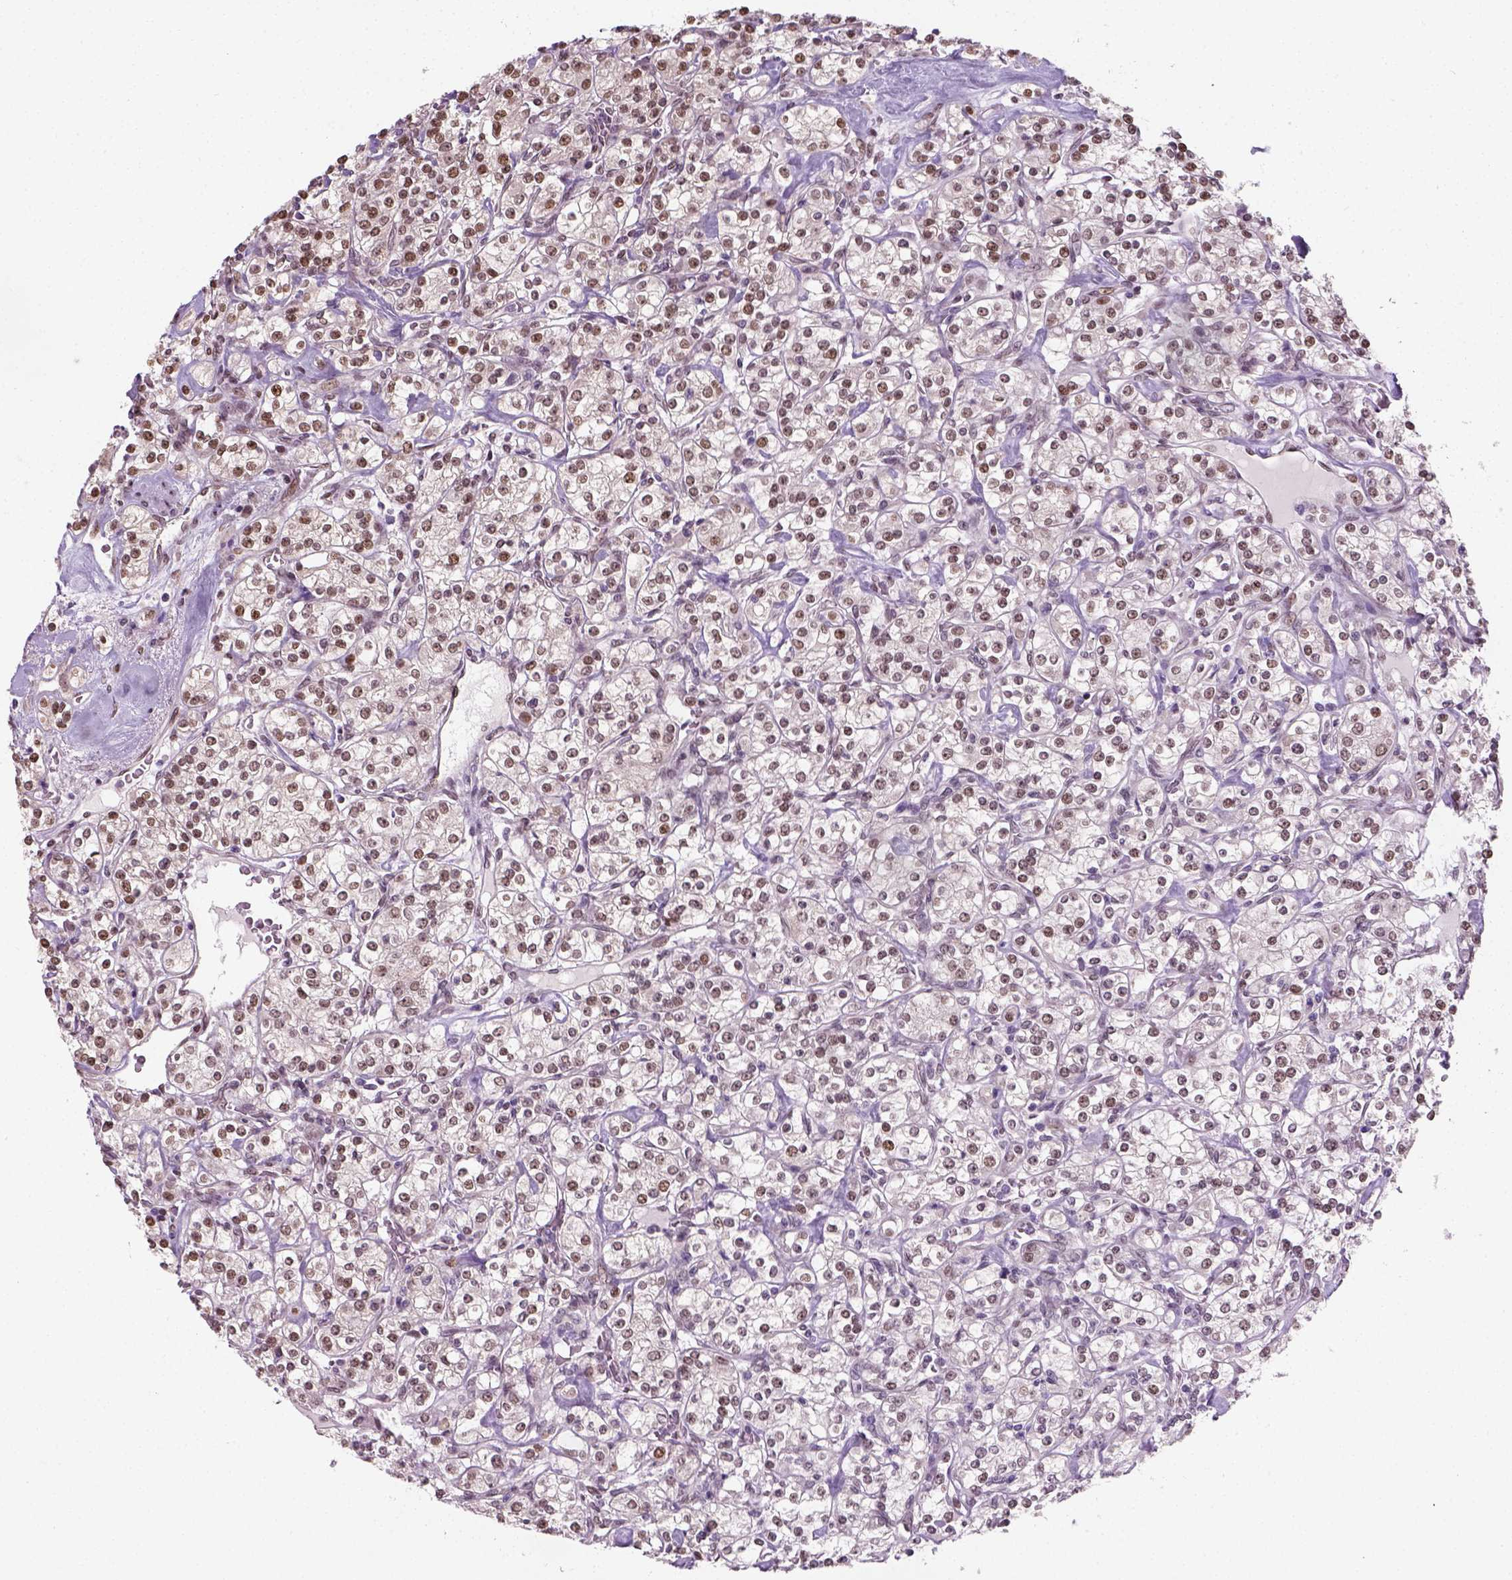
{"staining": {"intensity": "moderate", "quantity": ">75%", "location": "nuclear"}, "tissue": "renal cancer", "cell_type": "Tumor cells", "image_type": "cancer", "snomed": [{"axis": "morphology", "description": "Adenocarcinoma, NOS"}, {"axis": "topography", "description": "Kidney"}], "caption": "The micrograph exhibits immunohistochemical staining of renal cancer (adenocarcinoma). There is moderate nuclear positivity is seen in about >75% of tumor cells.", "gene": "C1orf112", "patient": {"sex": "male", "age": 77}}